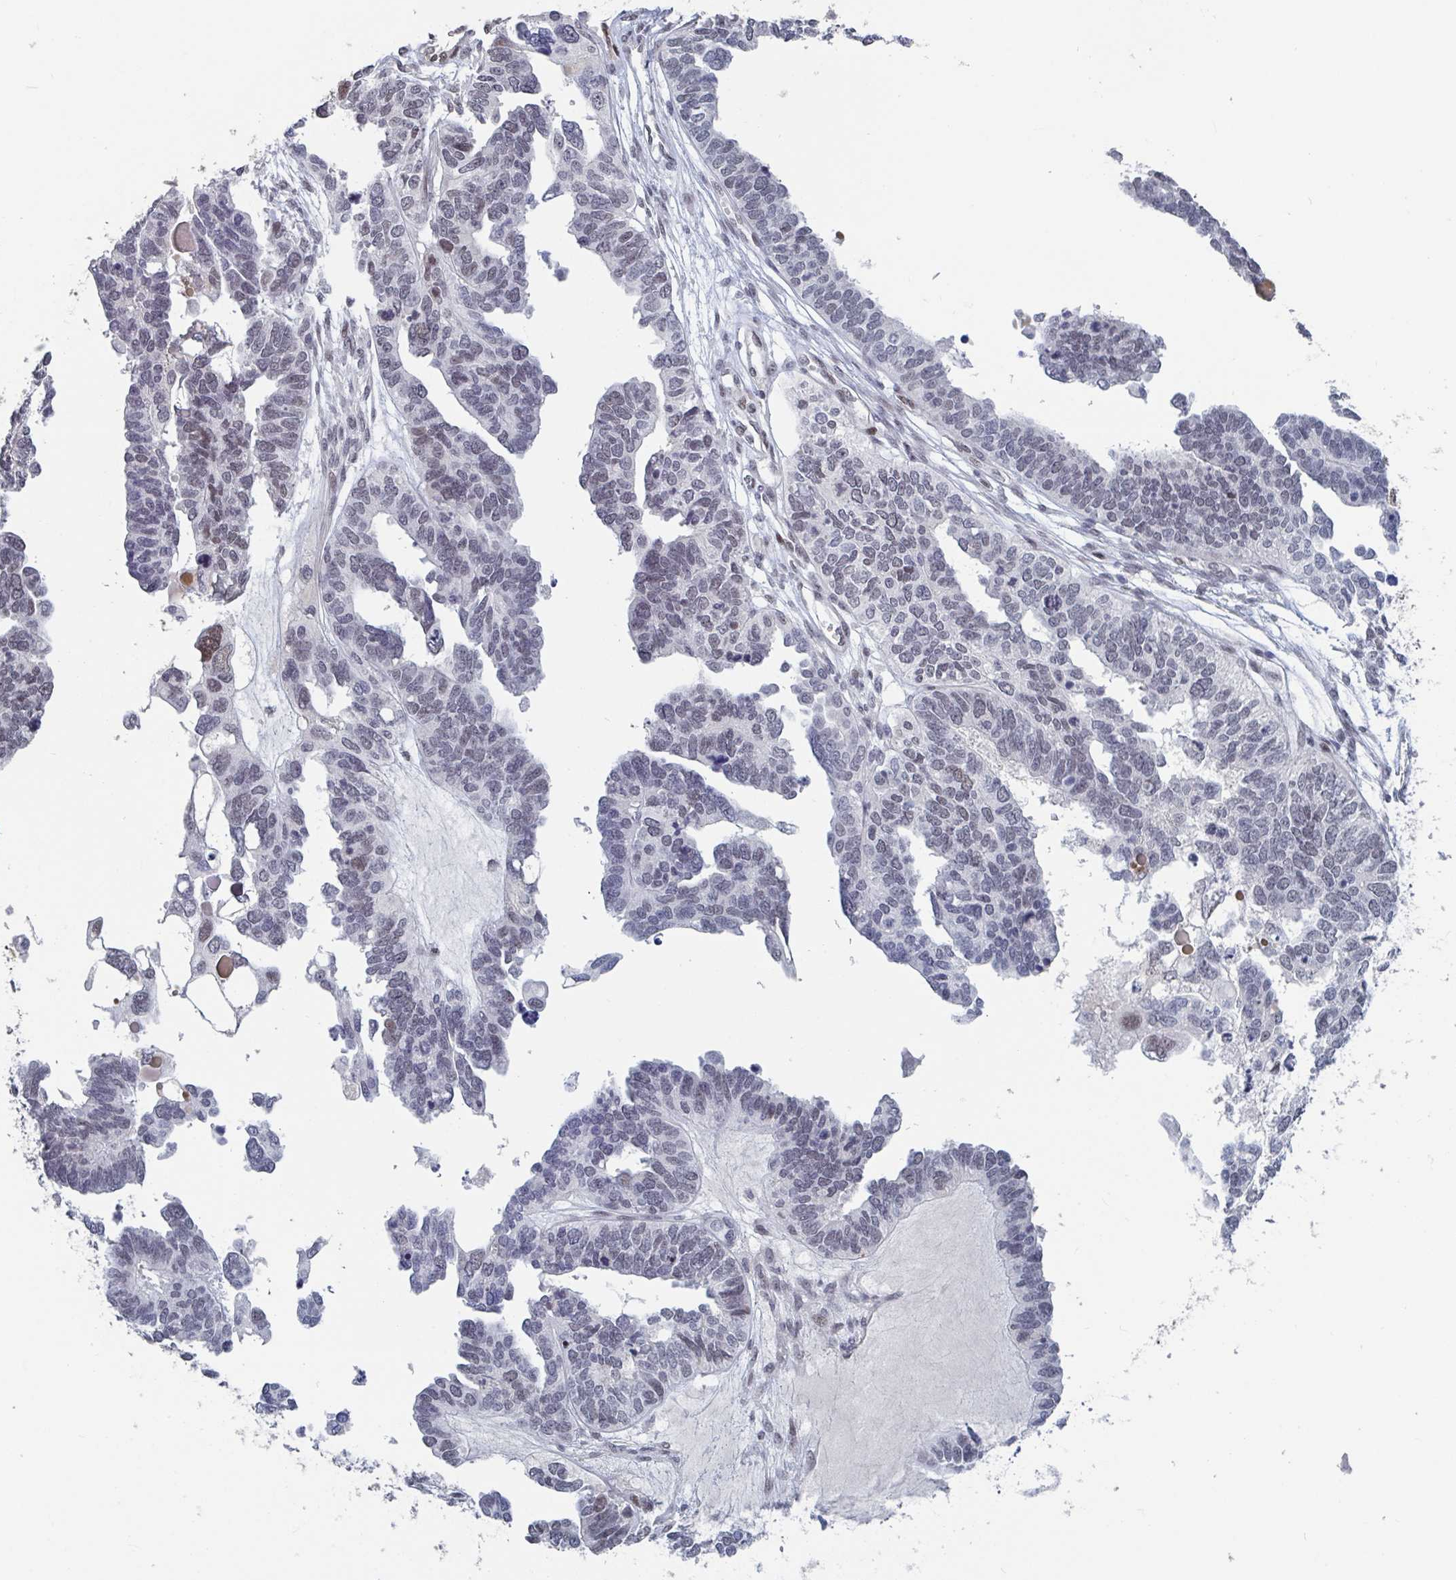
{"staining": {"intensity": "weak", "quantity": "25%-75%", "location": "nuclear"}, "tissue": "ovarian cancer", "cell_type": "Tumor cells", "image_type": "cancer", "snomed": [{"axis": "morphology", "description": "Cystadenocarcinoma, serous, NOS"}, {"axis": "topography", "description": "Ovary"}], "caption": "Immunohistochemical staining of ovarian serous cystadenocarcinoma shows low levels of weak nuclear protein staining in approximately 25%-75% of tumor cells.", "gene": "BCL7B", "patient": {"sex": "female", "age": 51}}